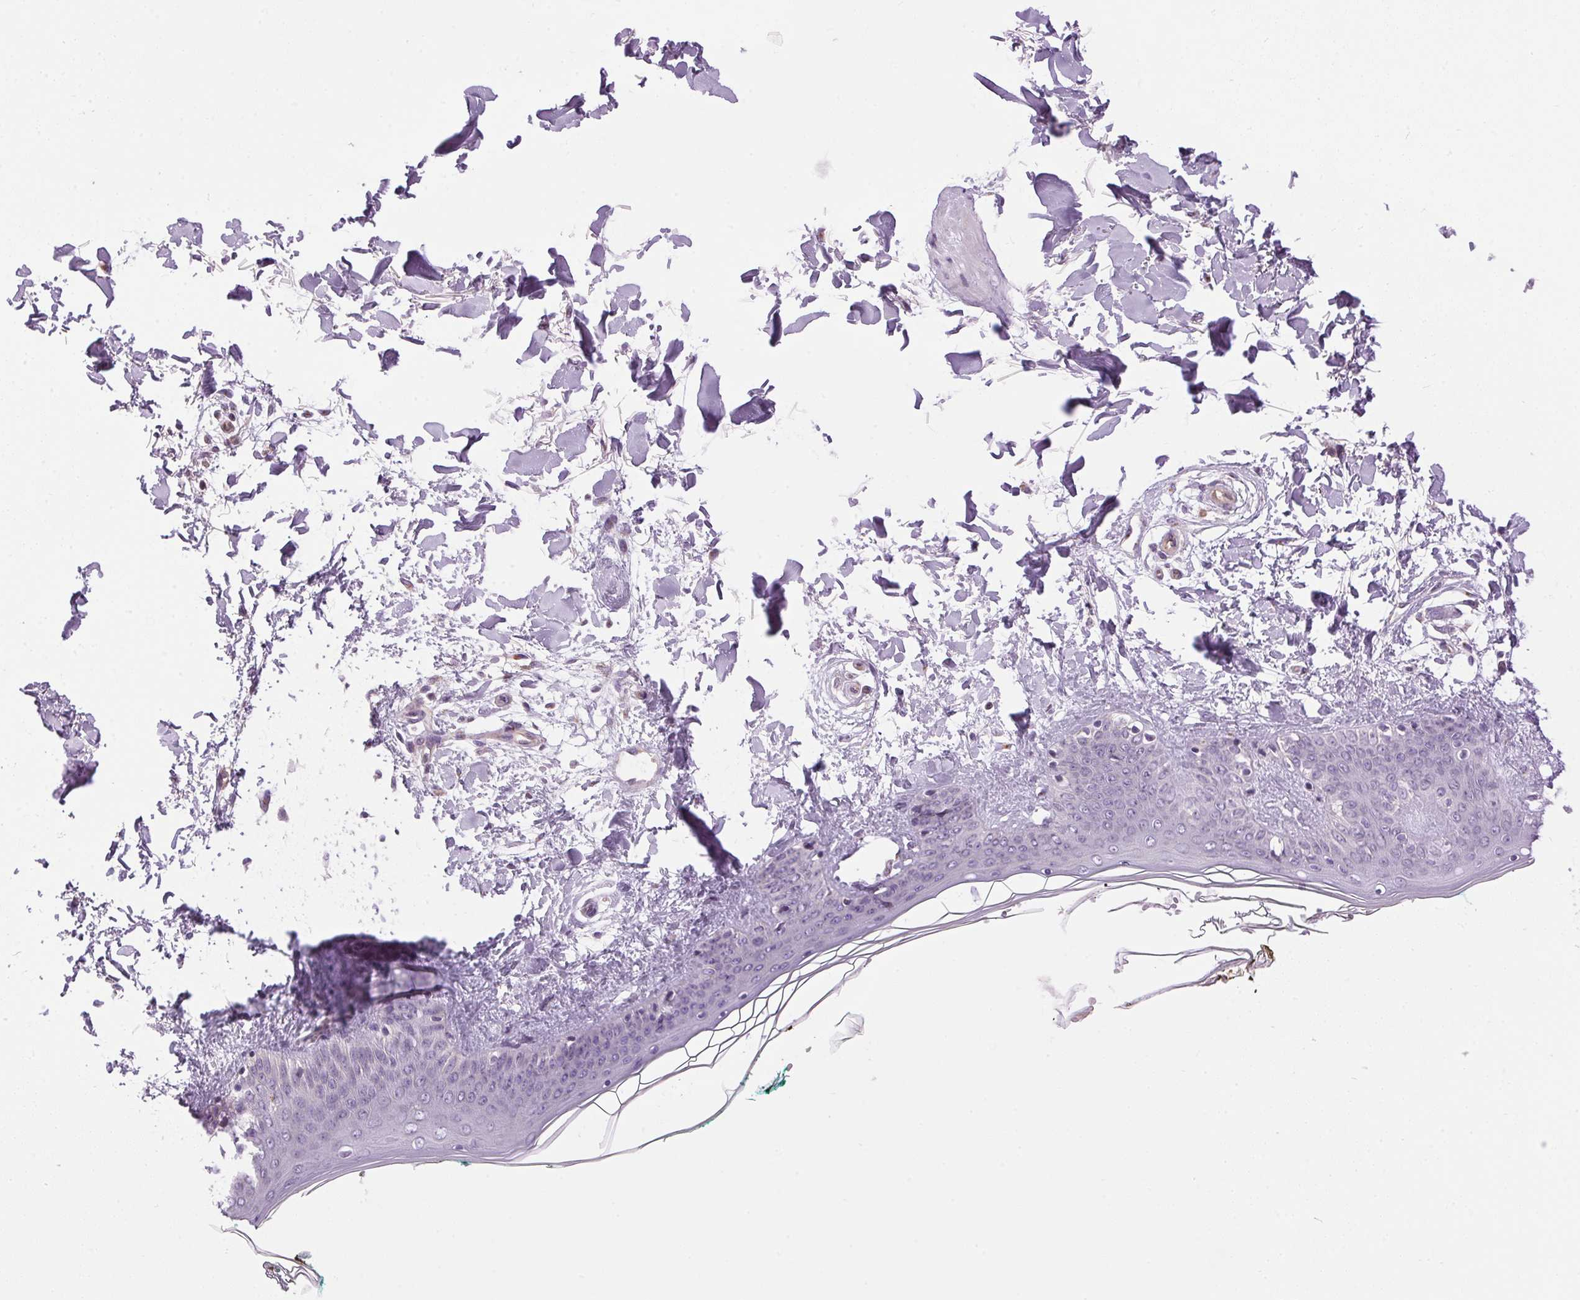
{"staining": {"intensity": "negative", "quantity": "none", "location": "none"}, "tissue": "skin", "cell_type": "Fibroblasts", "image_type": "normal", "snomed": [{"axis": "morphology", "description": "Normal tissue, NOS"}, {"axis": "topography", "description": "Skin"}], "caption": "This micrograph is of unremarkable skin stained with immunohistochemistry to label a protein in brown with the nuclei are counter-stained blue. There is no staining in fibroblasts.", "gene": "GOLPH3", "patient": {"sex": "female", "age": 34}}